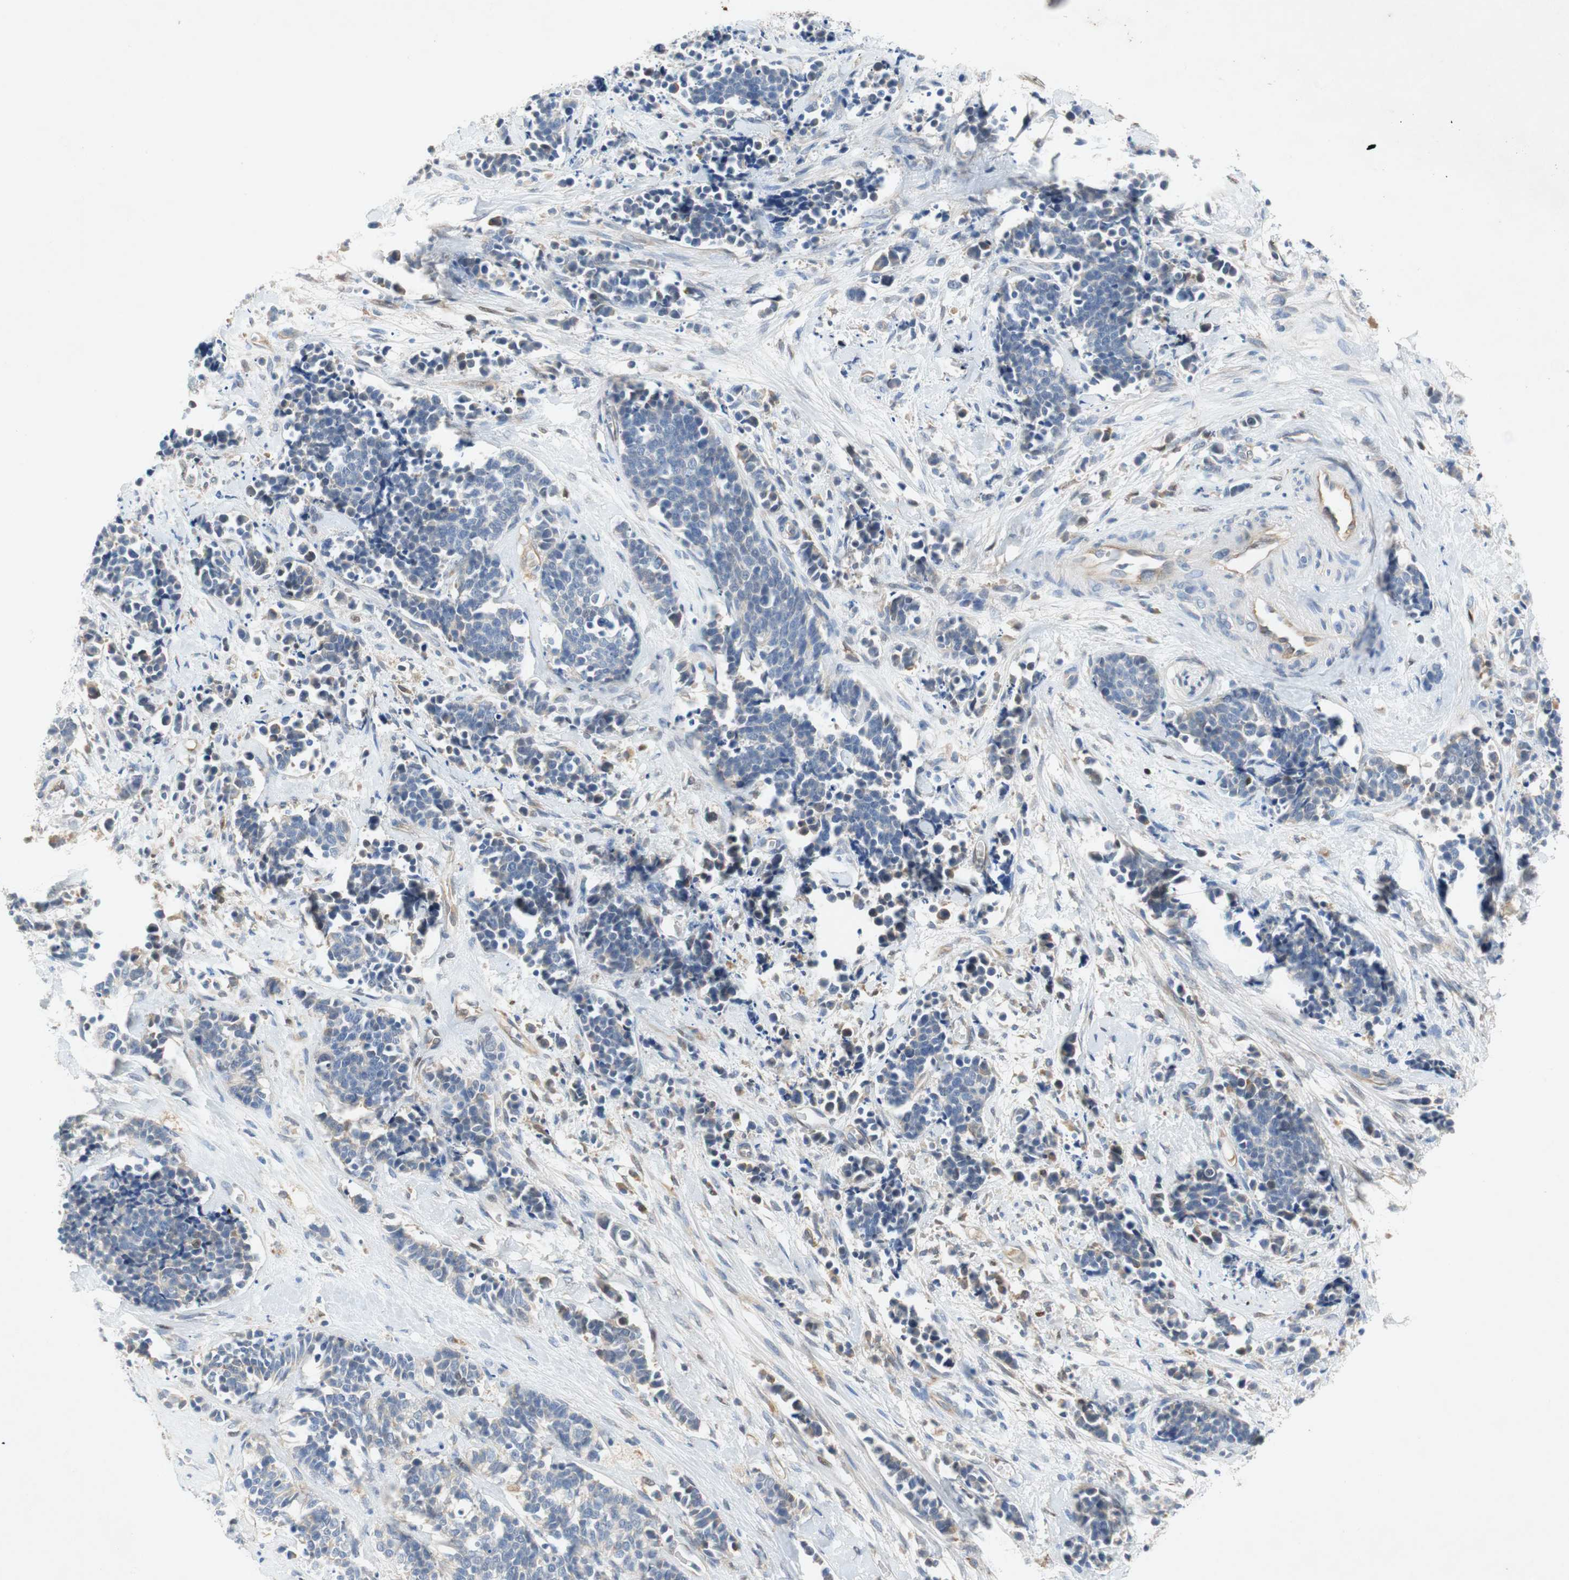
{"staining": {"intensity": "negative", "quantity": "none", "location": "none"}, "tissue": "cervical cancer", "cell_type": "Tumor cells", "image_type": "cancer", "snomed": [{"axis": "morphology", "description": "Squamous cell carcinoma, NOS"}, {"axis": "topography", "description": "Cervix"}], "caption": "IHC micrograph of neoplastic tissue: cervical cancer stained with DAB (3,3'-diaminobenzidine) displays no significant protein positivity in tumor cells. (DAB immunohistochemistry (IHC), high magnification).", "gene": "RELB", "patient": {"sex": "female", "age": 35}}